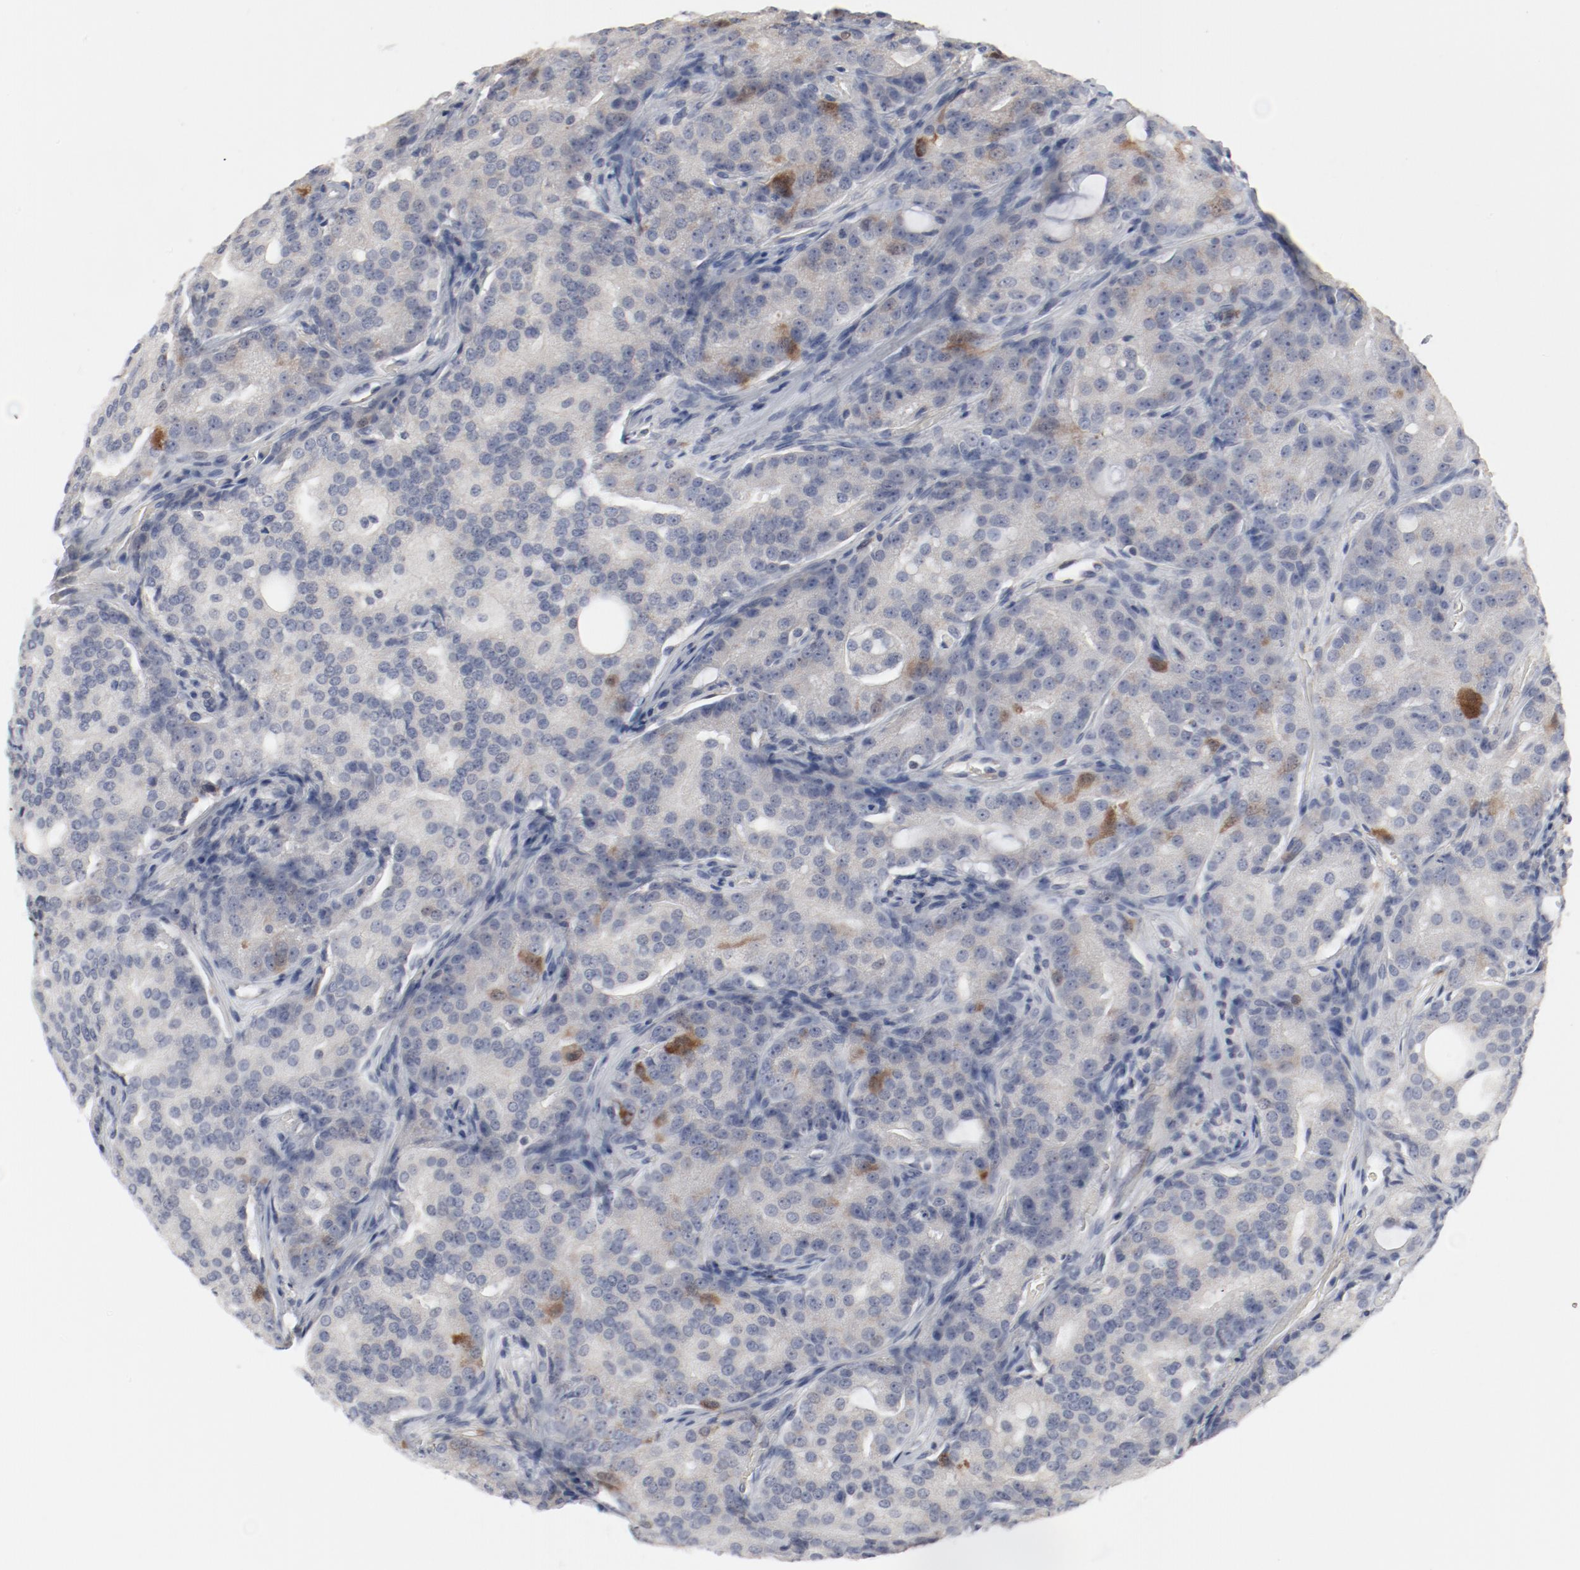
{"staining": {"intensity": "moderate", "quantity": "<25%", "location": "cytoplasmic/membranous"}, "tissue": "prostate cancer", "cell_type": "Tumor cells", "image_type": "cancer", "snomed": [{"axis": "morphology", "description": "Adenocarcinoma, High grade"}, {"axis": "topography", "description": "Prostate"}], "caption": "Immunohistochemistry (IHC) micrograph of neoplastic tissue: prostate cancer (high-grade adenocarcinoma) stained using immunohistochemistry reveals low levels of moderate protein expression localized specifically in the cytoplasmic/membranous of tumor cells, appearing as a cytoplasmic/membranous brown color.", "gene": "CDK1", "patient": {"sex": "male", "age": 72}}